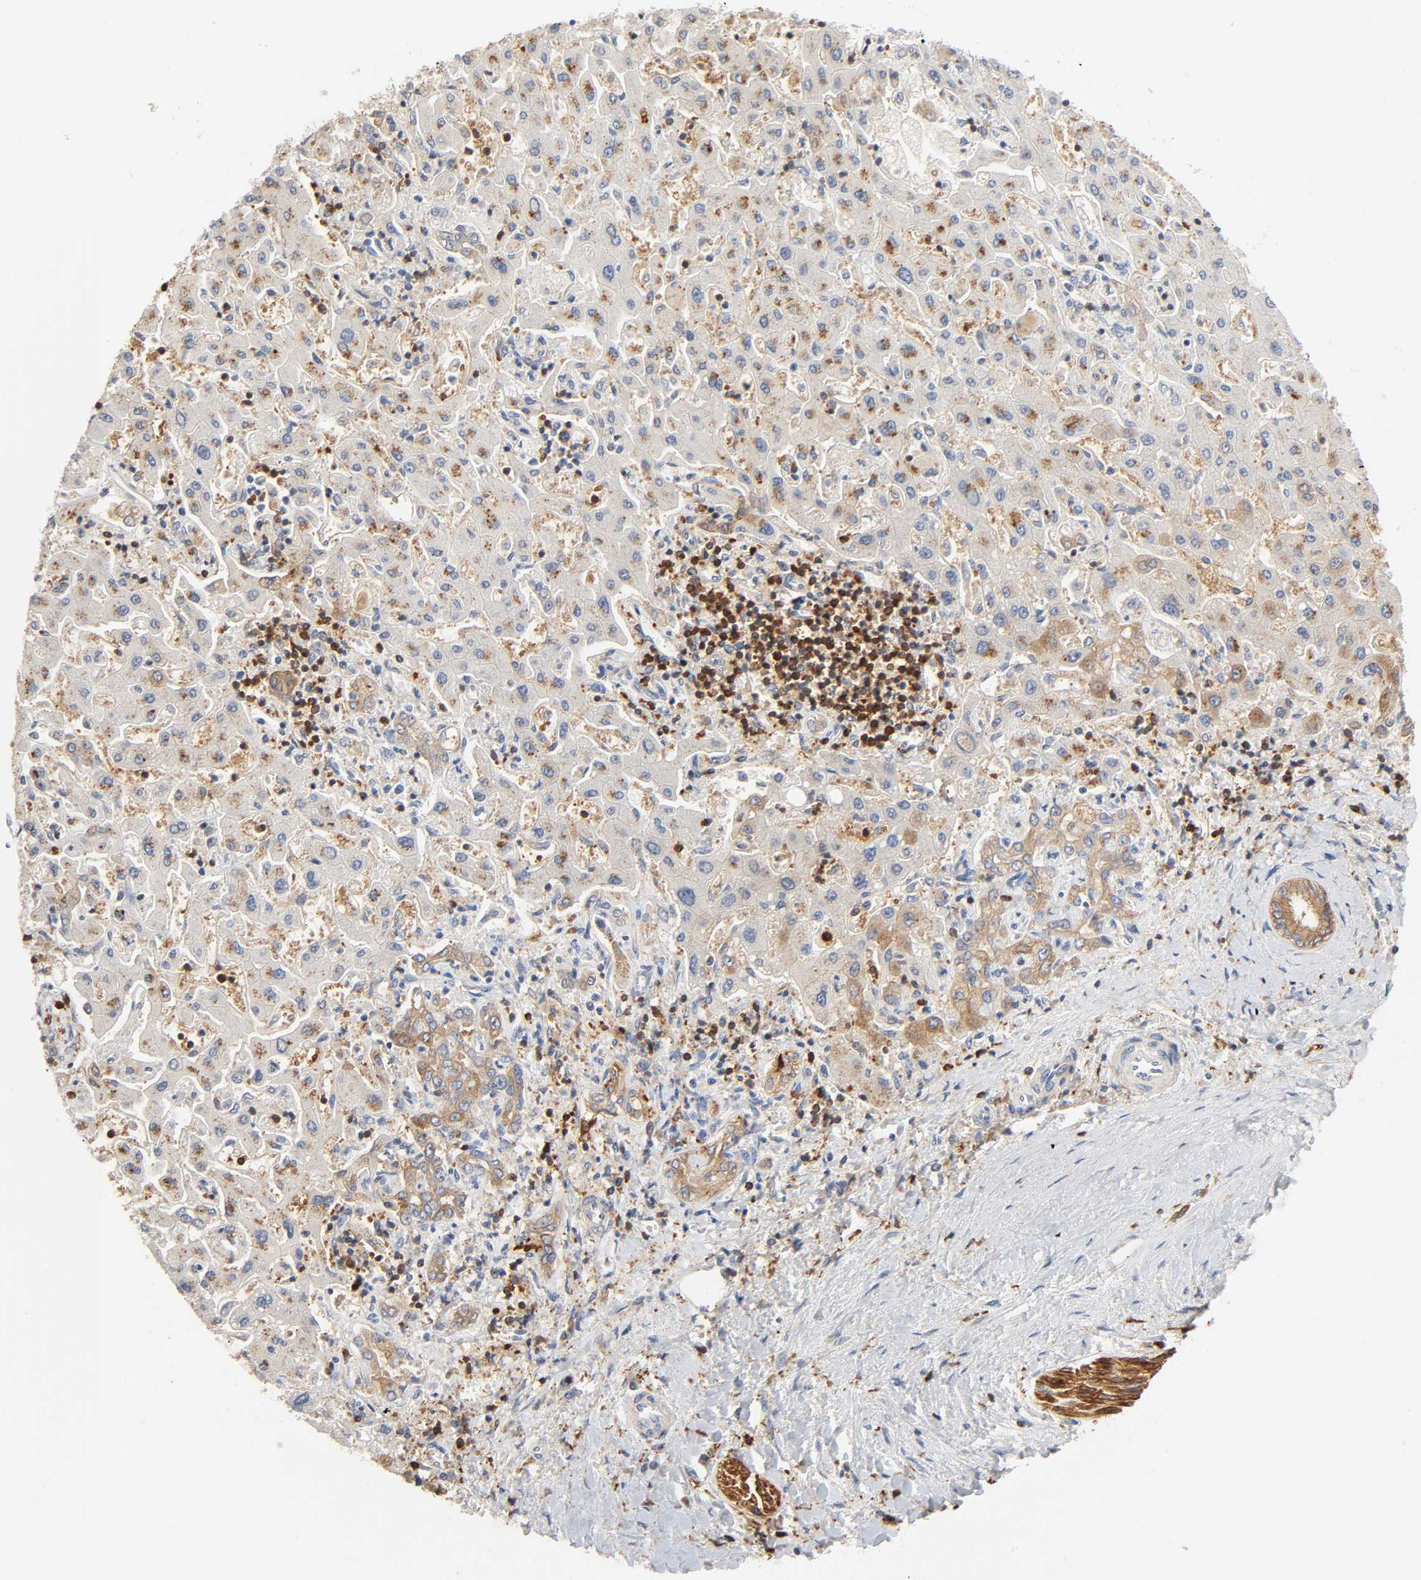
{"staining": {"intensity": "moderate", "quantity": "25%-75%", "location": "cytoplasmic/membranous"}, "tissue": "liver cancer", "cell_type": "Tumor cells", "image_type": "cancer", "snomed": [{"axis": "morphology", "description": "Cholangiocarcinoma"}, {"axis": "topography", "description": "Liver"}], "caption": "Protein staining of liver cancer tissue displays moderate cytoplasmic/membranous positivity in about 25%-75% of tumor cells.", "gene": "BIN1", "patient": {"sex": "male", "age": 50}}